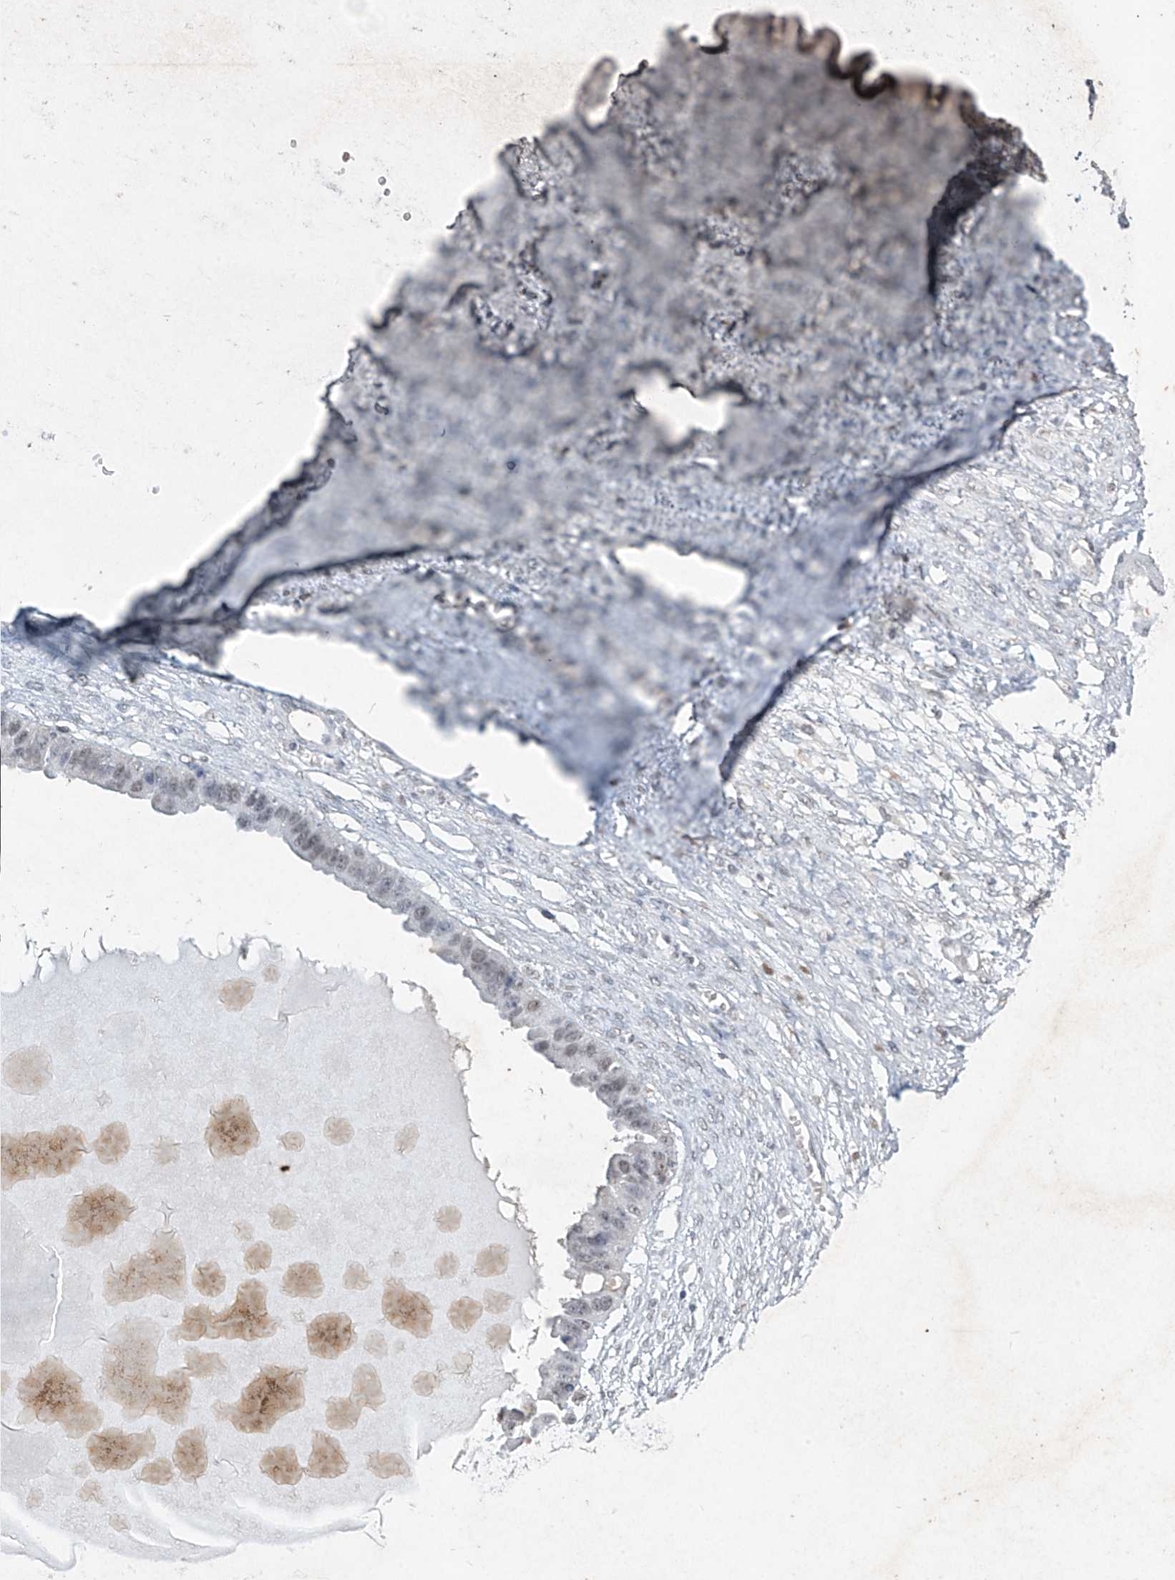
{"staining": {"intensity": "negative", "quantity": "none", "location": "none"}, "tissue": "ovarian cancer", "cell_type": "Tumor cells", "image_type": "cancer", "snomed": [{"axis": "morphology", "description": "Cystadenocarcinoma, serous, NOS"}, {"axis": "topography", "description": "Ovary"}], "caption": "IHC histopathology image of neoplastic tissue: human ovarian serous cystadenocarcinoma stained with DAB shows no significant protein expression in tumor cells.", "gene": "TFEC", "patient": {"sex": "female", "age": 58}}